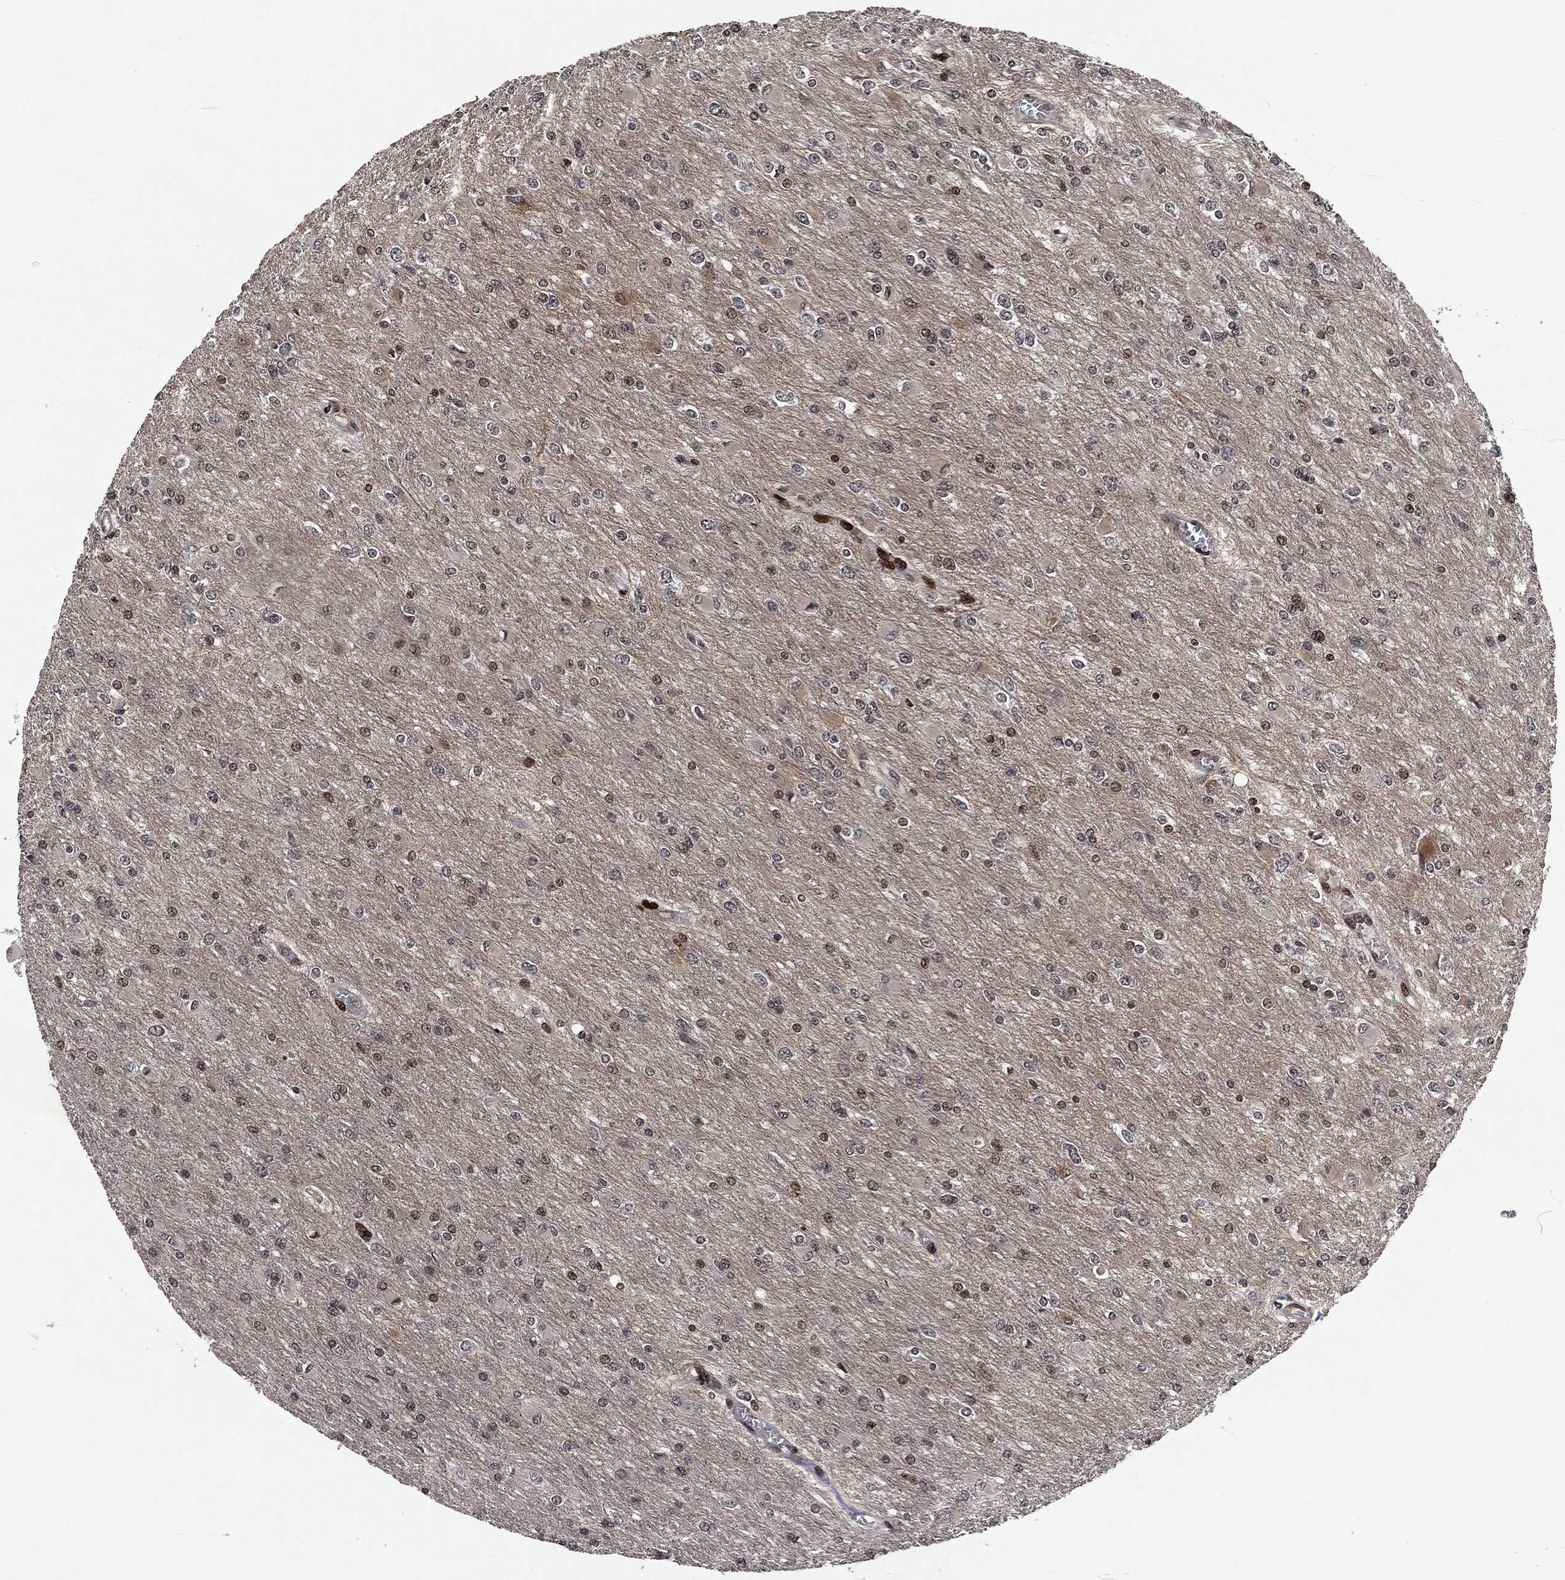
{"staining": {"intensity": "weak", "quantity": "<25%", "location": "nuclear"}, "tissue": "glioma", "cell_type": "Tumor cells", "image_type": "cancer", "snomed": [{"axis": "morphology", "description": "Glioma, malignant, High grade"}, {"axis": "topography", "description": "Cerebral cortex"}], "caption": "IHC photomicrograph of neoplastic tissue: human glioma stained with DAB (3,3'-diaminobenzidine) demonstrates no significant protein expression in tumor cells. (Stains: DAB immunohistochemistry (IHC) with hematoxylin counter stain, Microscopy: brightfield microscopy at high magnification).", "gene": "EGFR", "patient": {"sex": "female", "age": 36}}